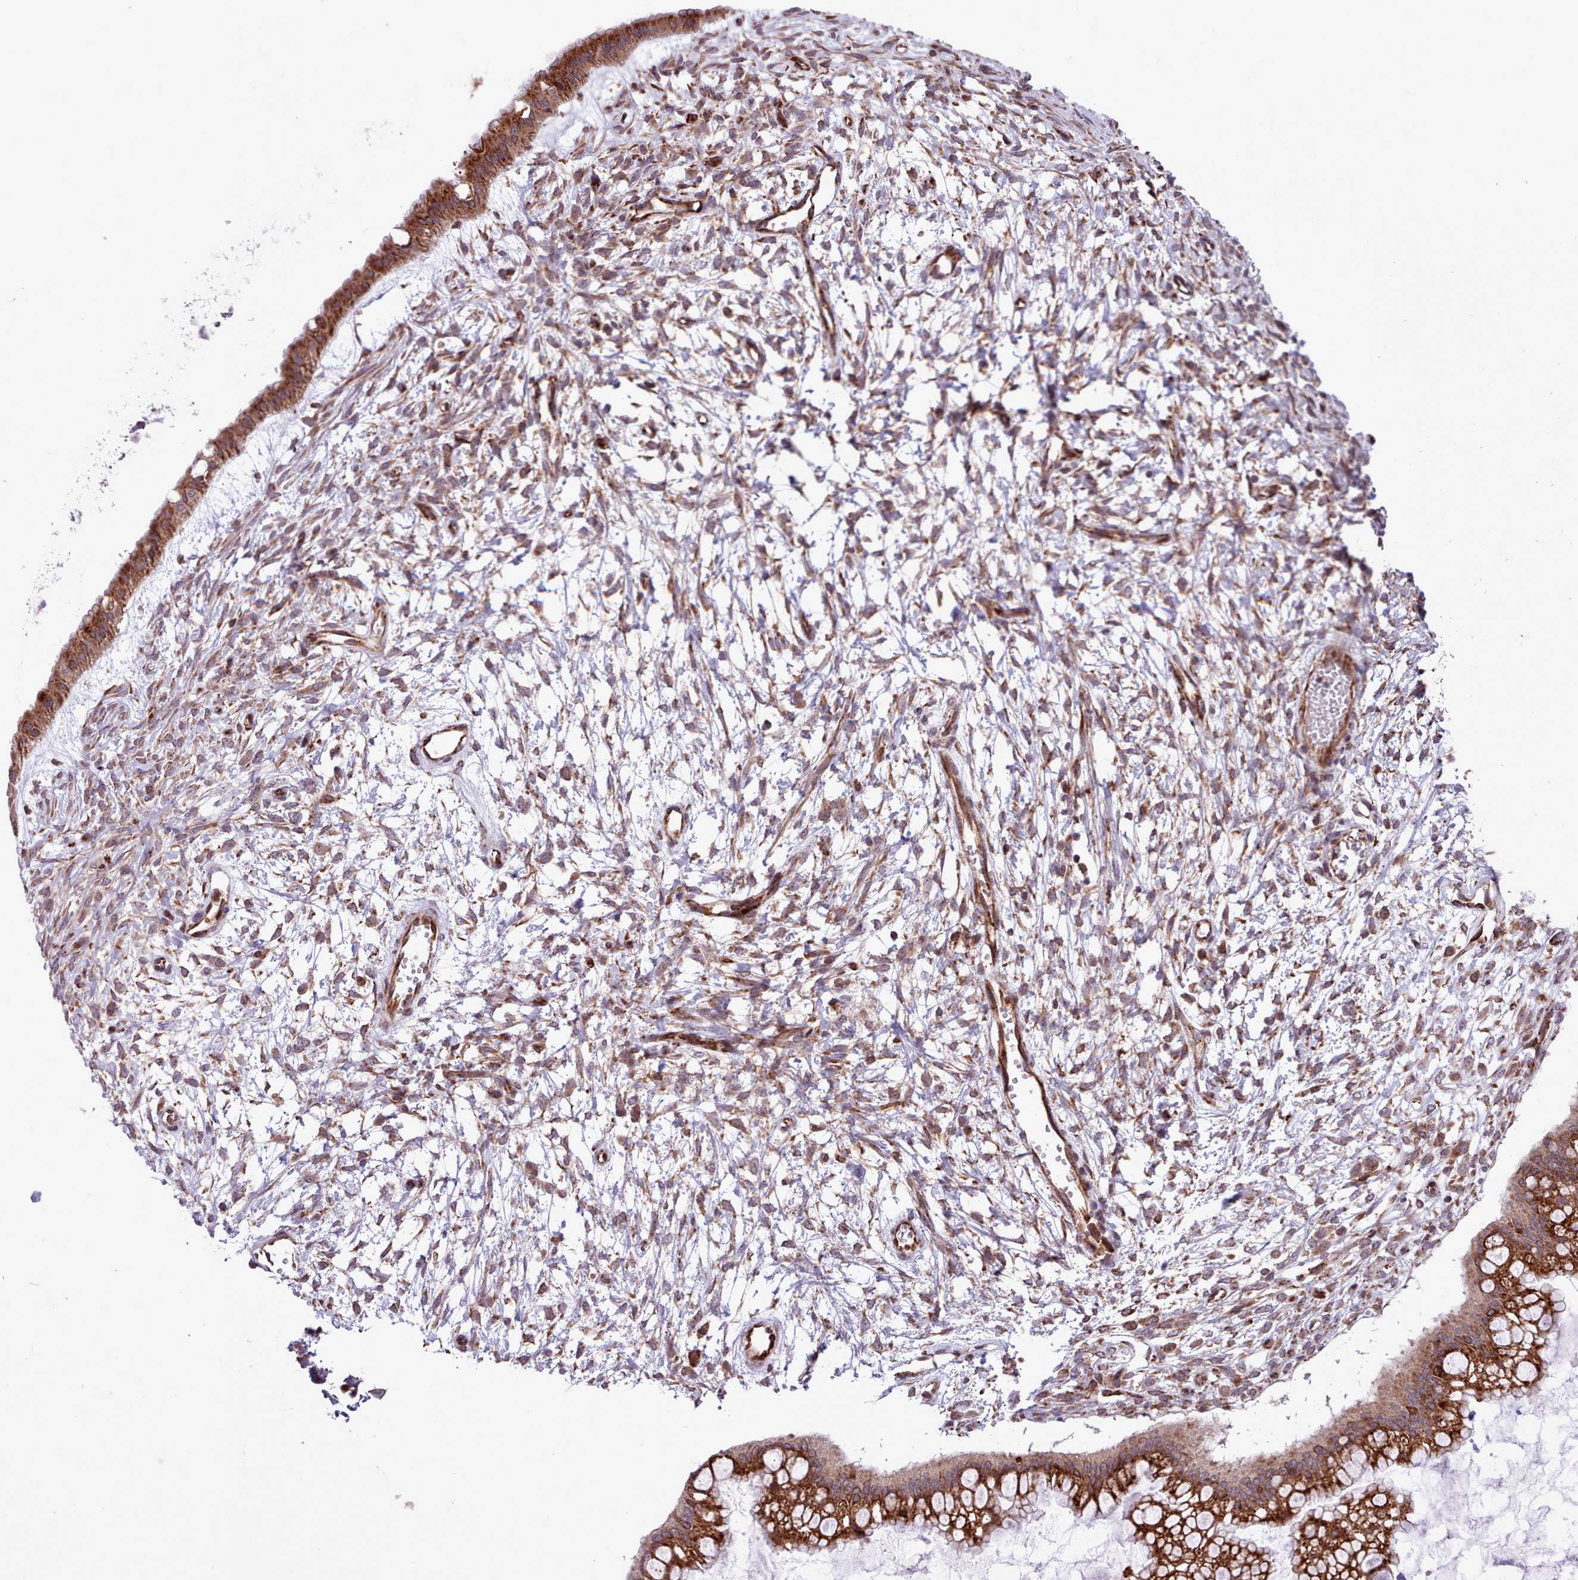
{"staining": {"intensity": "strong", "quantity": ">75%", "location": "cytoplasmic/membranous"}, "tissue": "ovarian cancer", "cell_type": "Tumor cells", "image_type": "cancer", "snomed": [{"axis": "morphology", "description": "Cystadenocarcinoma, mucinous, NOS"}, {"axis": "topography", "description": "Ovary"}], "caption": "An immunohistochemistry (IHC) micrograph of tumor tissue is shown. Protein staining in brown shows strong cytoplasmic/membranous positivity in ovarian mucinous cystadenocarcinoma within tumor cells.", "gene": "TTLL3", "patient": {"sex": "female", "age": 73}}